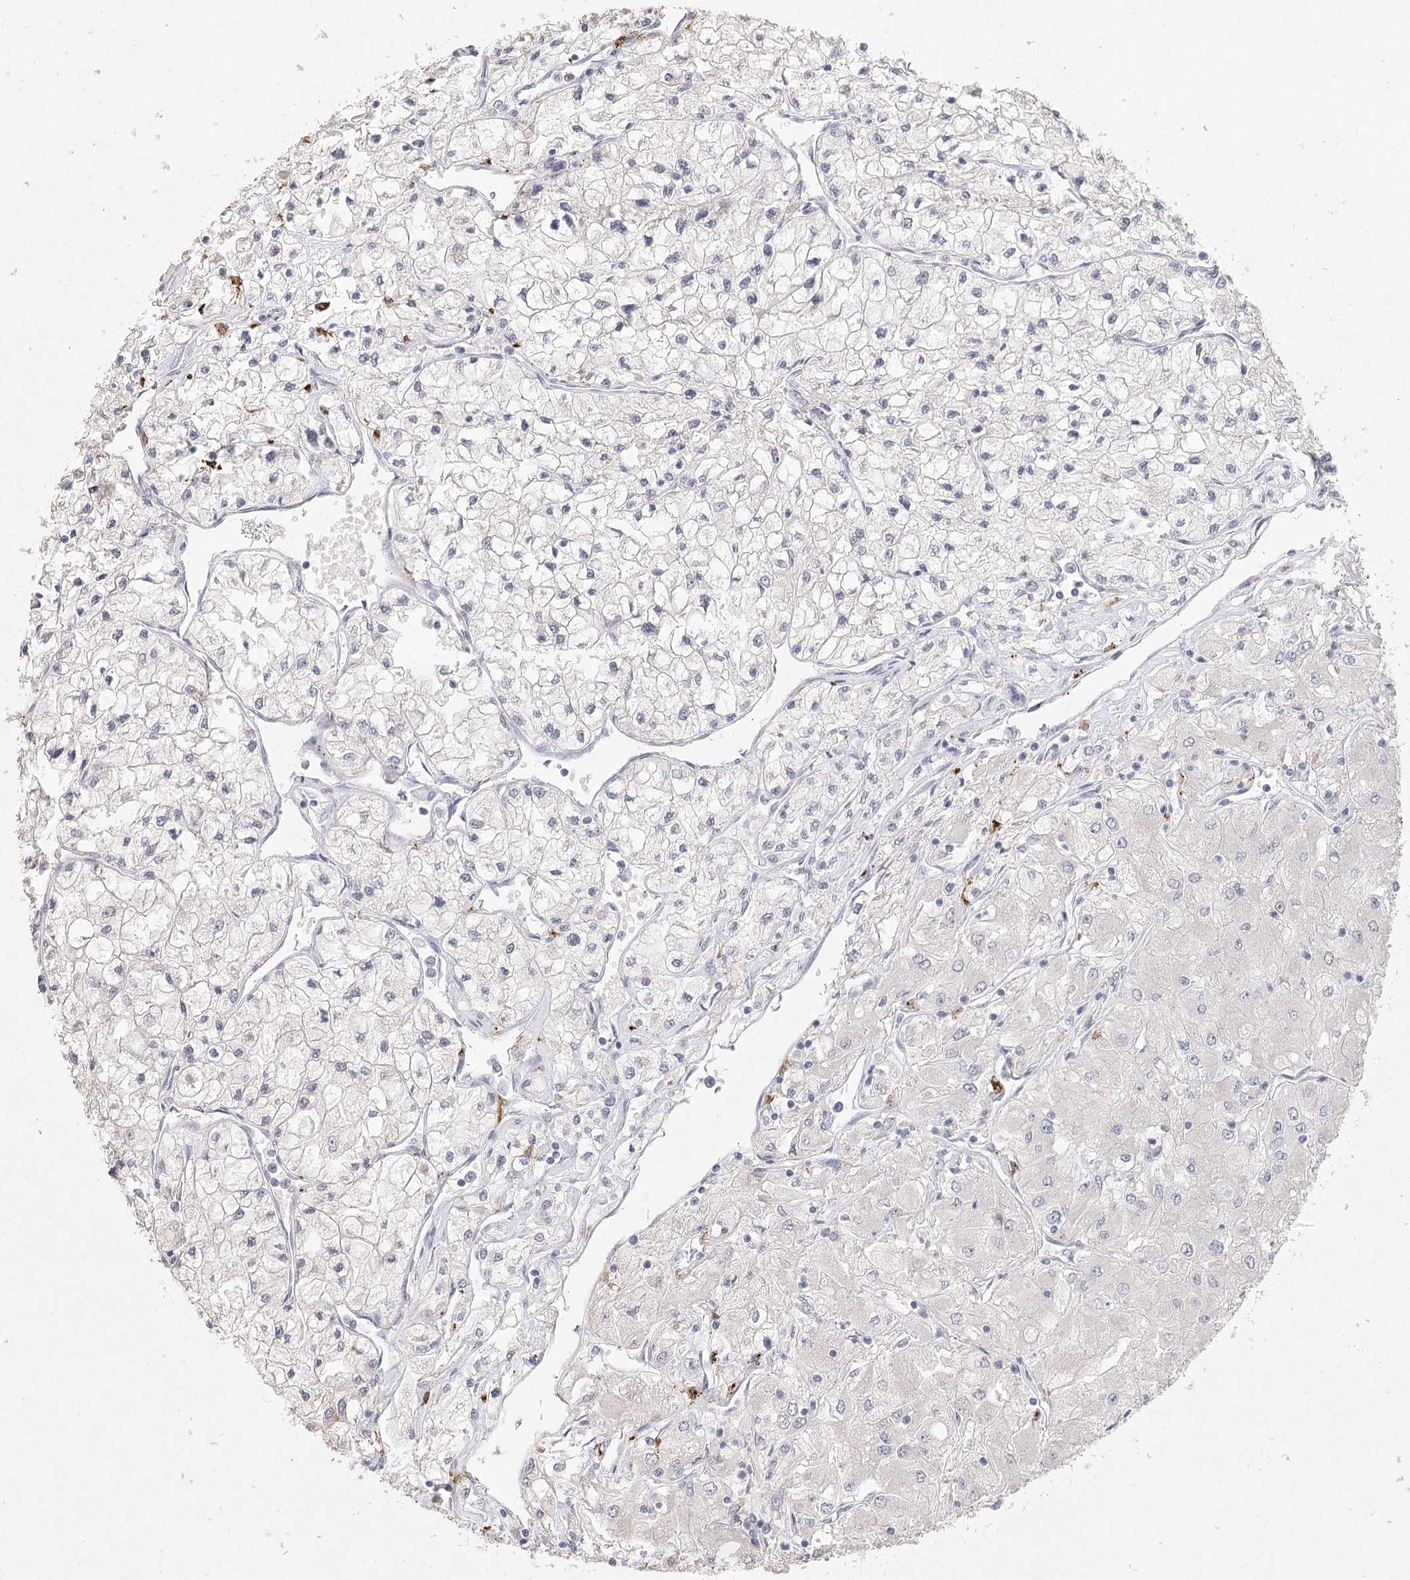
{"staining": {"intensity": "negative", "quantity": "none", "location": "none"}, "tissue": "renal cancer", "cell_type": "Tumor cells", "image_type": "cancer", "snomed": [{"axis": "morphology", "description": "Adenocarcinoma, NOS"}, {"axis": "topography", "description": "Kidney"}], "caption": "This is a photomicrograph of IHC staining of renal cancer, which shows no positivity in tumor cells.", "gene": "ARSI", "patient": {"sex": "male", "age": 80}}